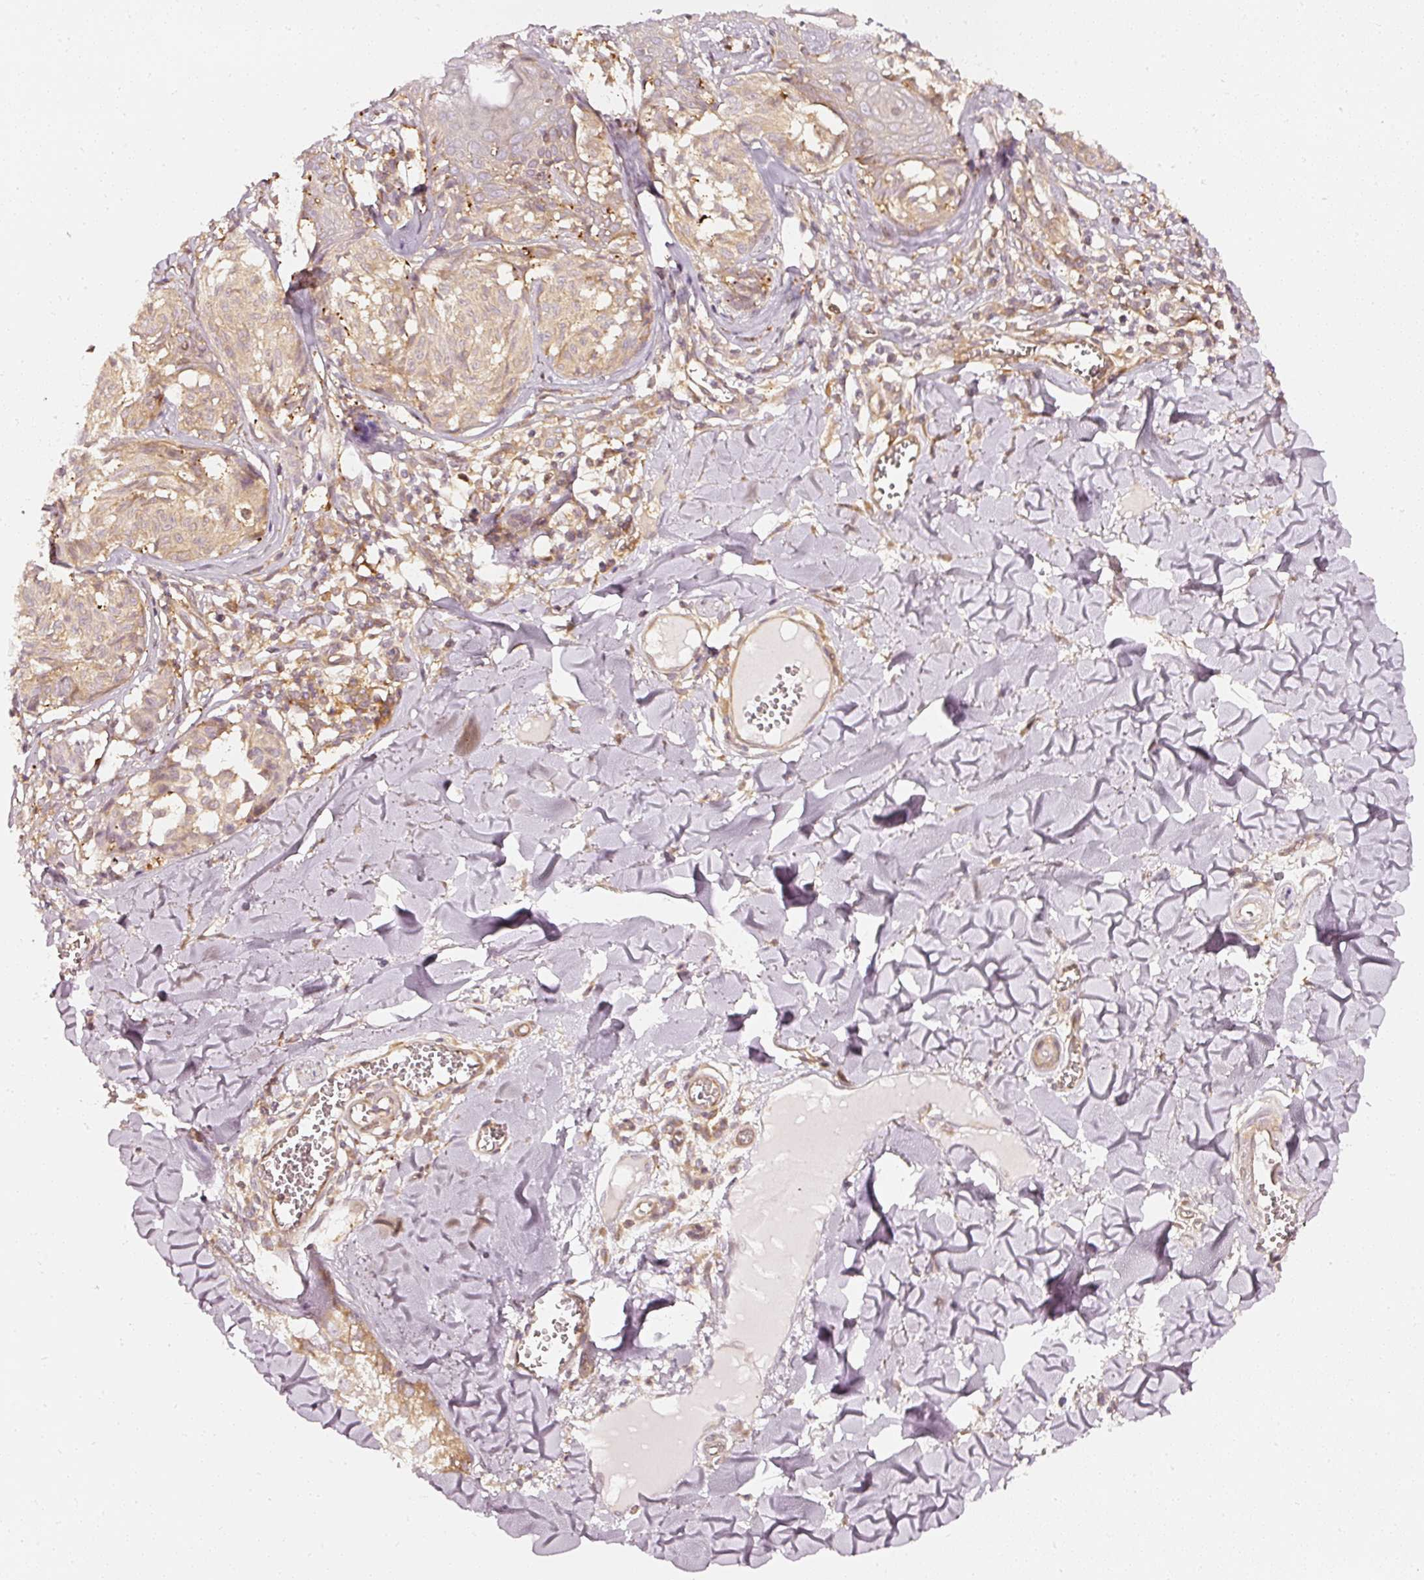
{"staining": {"intensity": "weak", "quantity": "25%-75%", "location": "cytoplasmic/membranous"}, "tissue": "melanoma", "cell_type": "Tumor cells", "image_type": "cancer", "snomed": [{"axis": "morphology", "description": "Malignant melanoma, NOS"}, {"axis": "topography", "description": "Skin"}], "caption": "Immunohistochemical staining of malignant melanoma demonstrates low levels of weak cytoplasmic/membranous positivity in about 25%-75% of tumor cells. The staining was performed using DAB (3,3'-diaminobenzidine) to visualize the protein expression in brown, while the nuclei were stained in blue with hematoxylin (Magnification: 20x).", "gene": "ASMTL", "patient": {"sex": "female", "age": 43}}